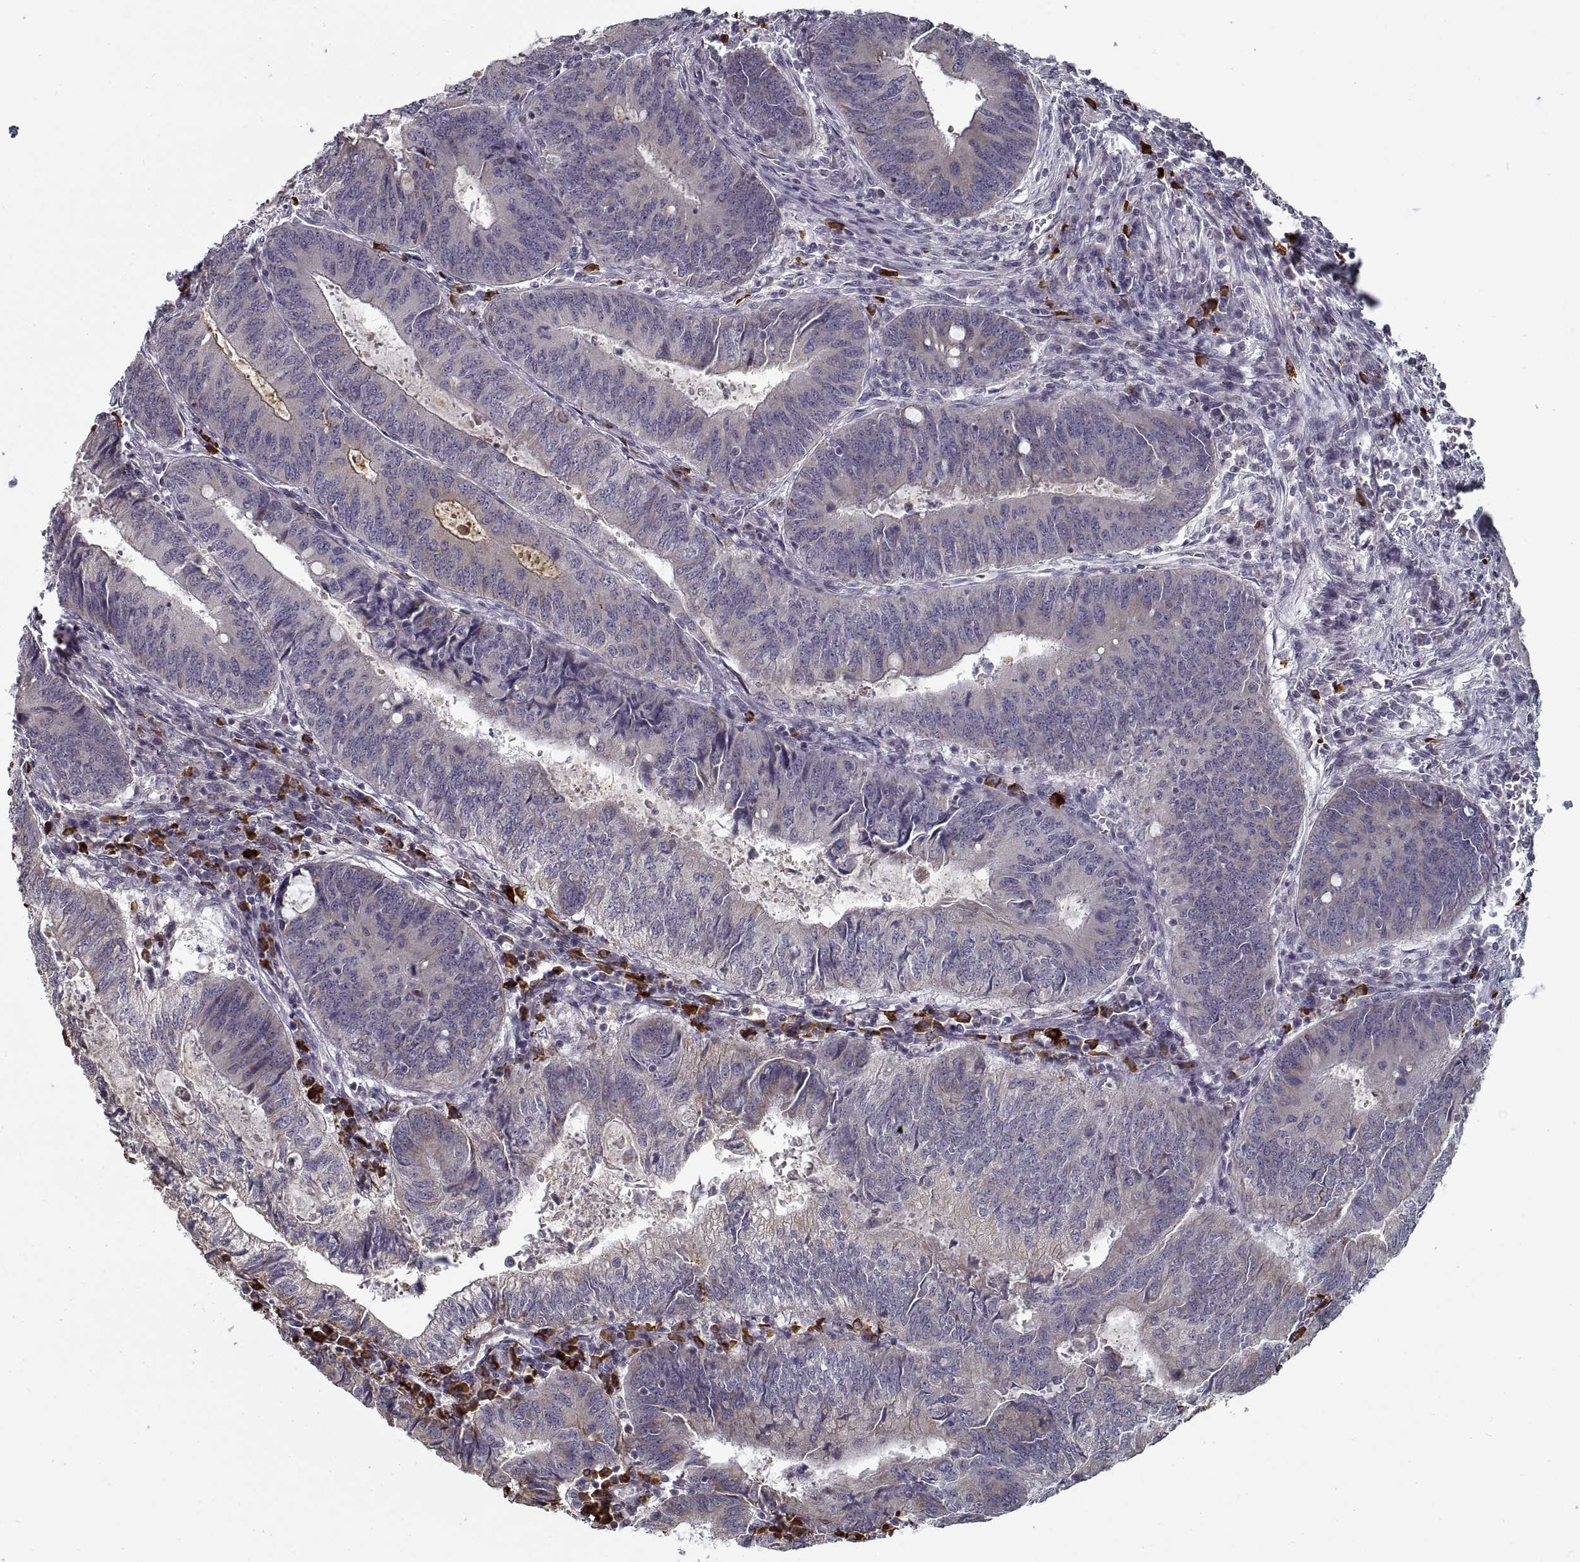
{"staining": {"intensity": "negative", "quantity": "none", "location": "none"}, "tissue": "colorectal cancer", "cell_type": "Tumor cells", "image_type": "cancer", "snomed": [{"axis": "morphology", "description": "Adenocarcinoma, NOS"}, {"axis": "topography", "description": "Colon"}], "caption": "Micrograph shows no significant protein expression in tumor cells of adenocarcinoma (colorectal).", "gene": "GAD2", "patient": {"sex": "male", "age": 67}}